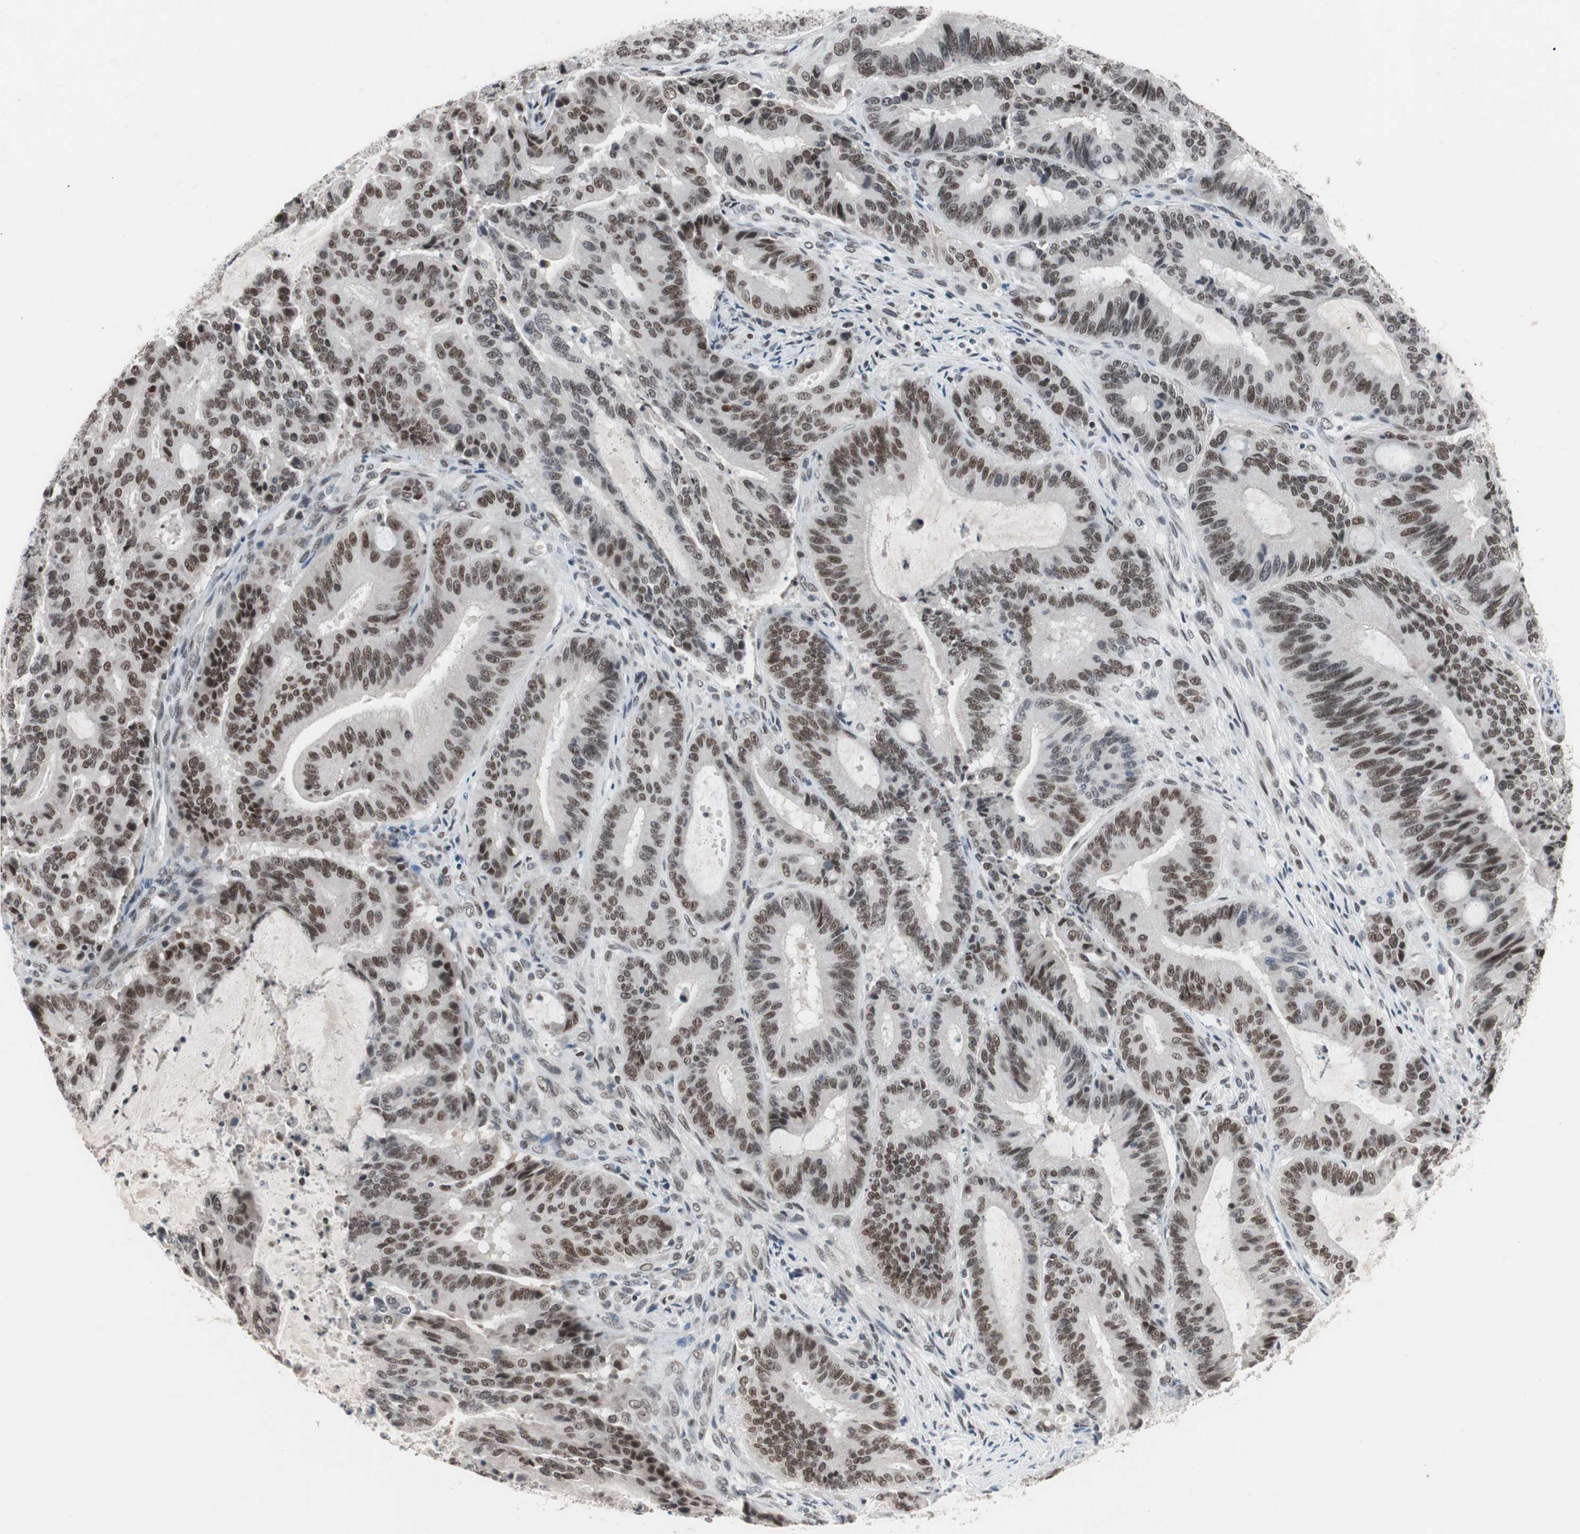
{"staining": {"intensity": "moderate", "quantity": ">75%", "location": "nuclear"}, "tissue": "liver cancer", "cell_type": "Tumor cells", "image_type": "cancer", "snomed": [{"axis": "morphology", "description": "Cholangiocarcinoma"}, {"axis": "topography", "description": "Liver"}], "caption": "An IHC photomicrograph of neoplastic tissue is shown. Protein staining in brown labels moderate nuclear positivity in liver cancer within tumor cells. The protein is stained brown, and the nuclei are stained in blue (DAB (3,3'-diaminobenzidine) IHC with brightfield microscopy, high magnification).", "gene": "LIG3", "patient": {"sex": "female", "age": 73}}